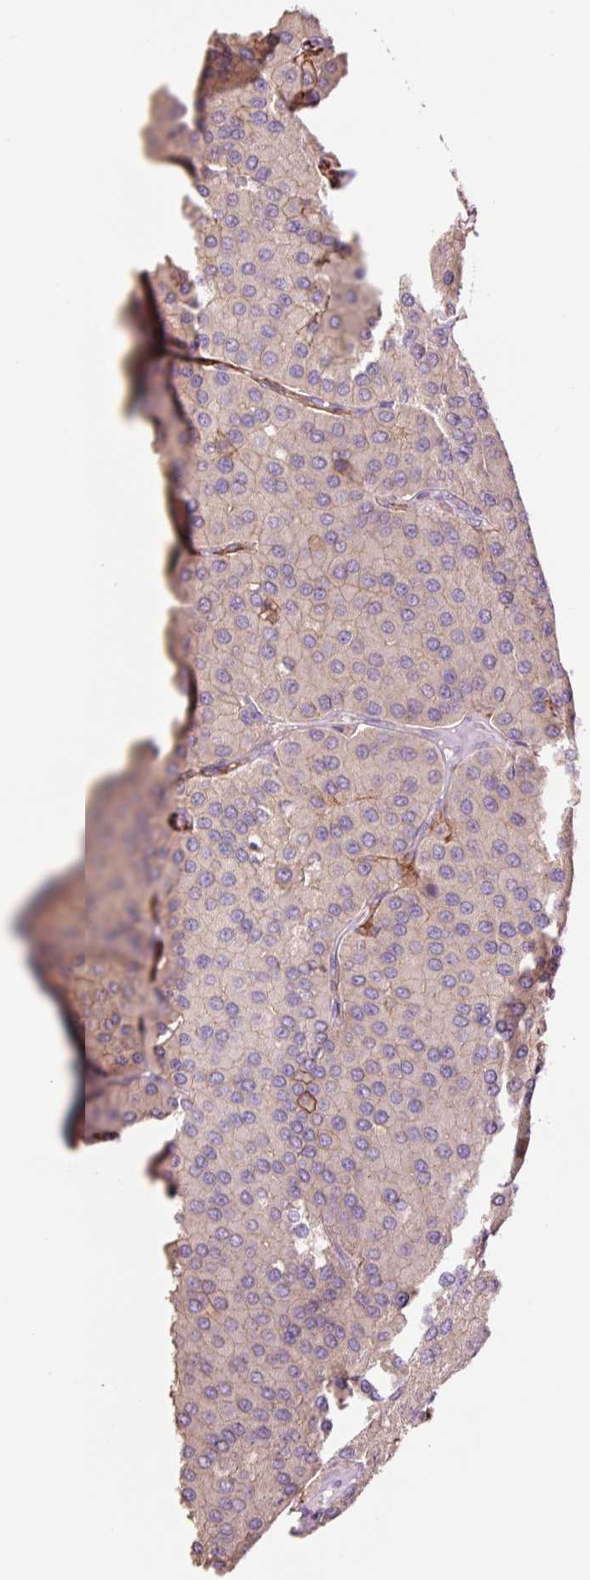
{"staining": {"intensity": "negative", "quantity": "none", "location": "none"}, "tissue": "parathyroid gland", "cell_type": "Glandular cells", "image_type": "normal", "snomed": [{"axis": "morphology", "description": "Normal tissue, NOS"}, {"axis": "morphology", "description": "Adenoma, NOS"}, {"axis": "topography", "description": "Parathyroid gland"}], "caption": "Immunohistochemistry (IHC) of benign parathyroid gland reveals no expression in glandular cells.", "gene": "SLC1A4", "patient": {"sex": "female", "age": 86}}